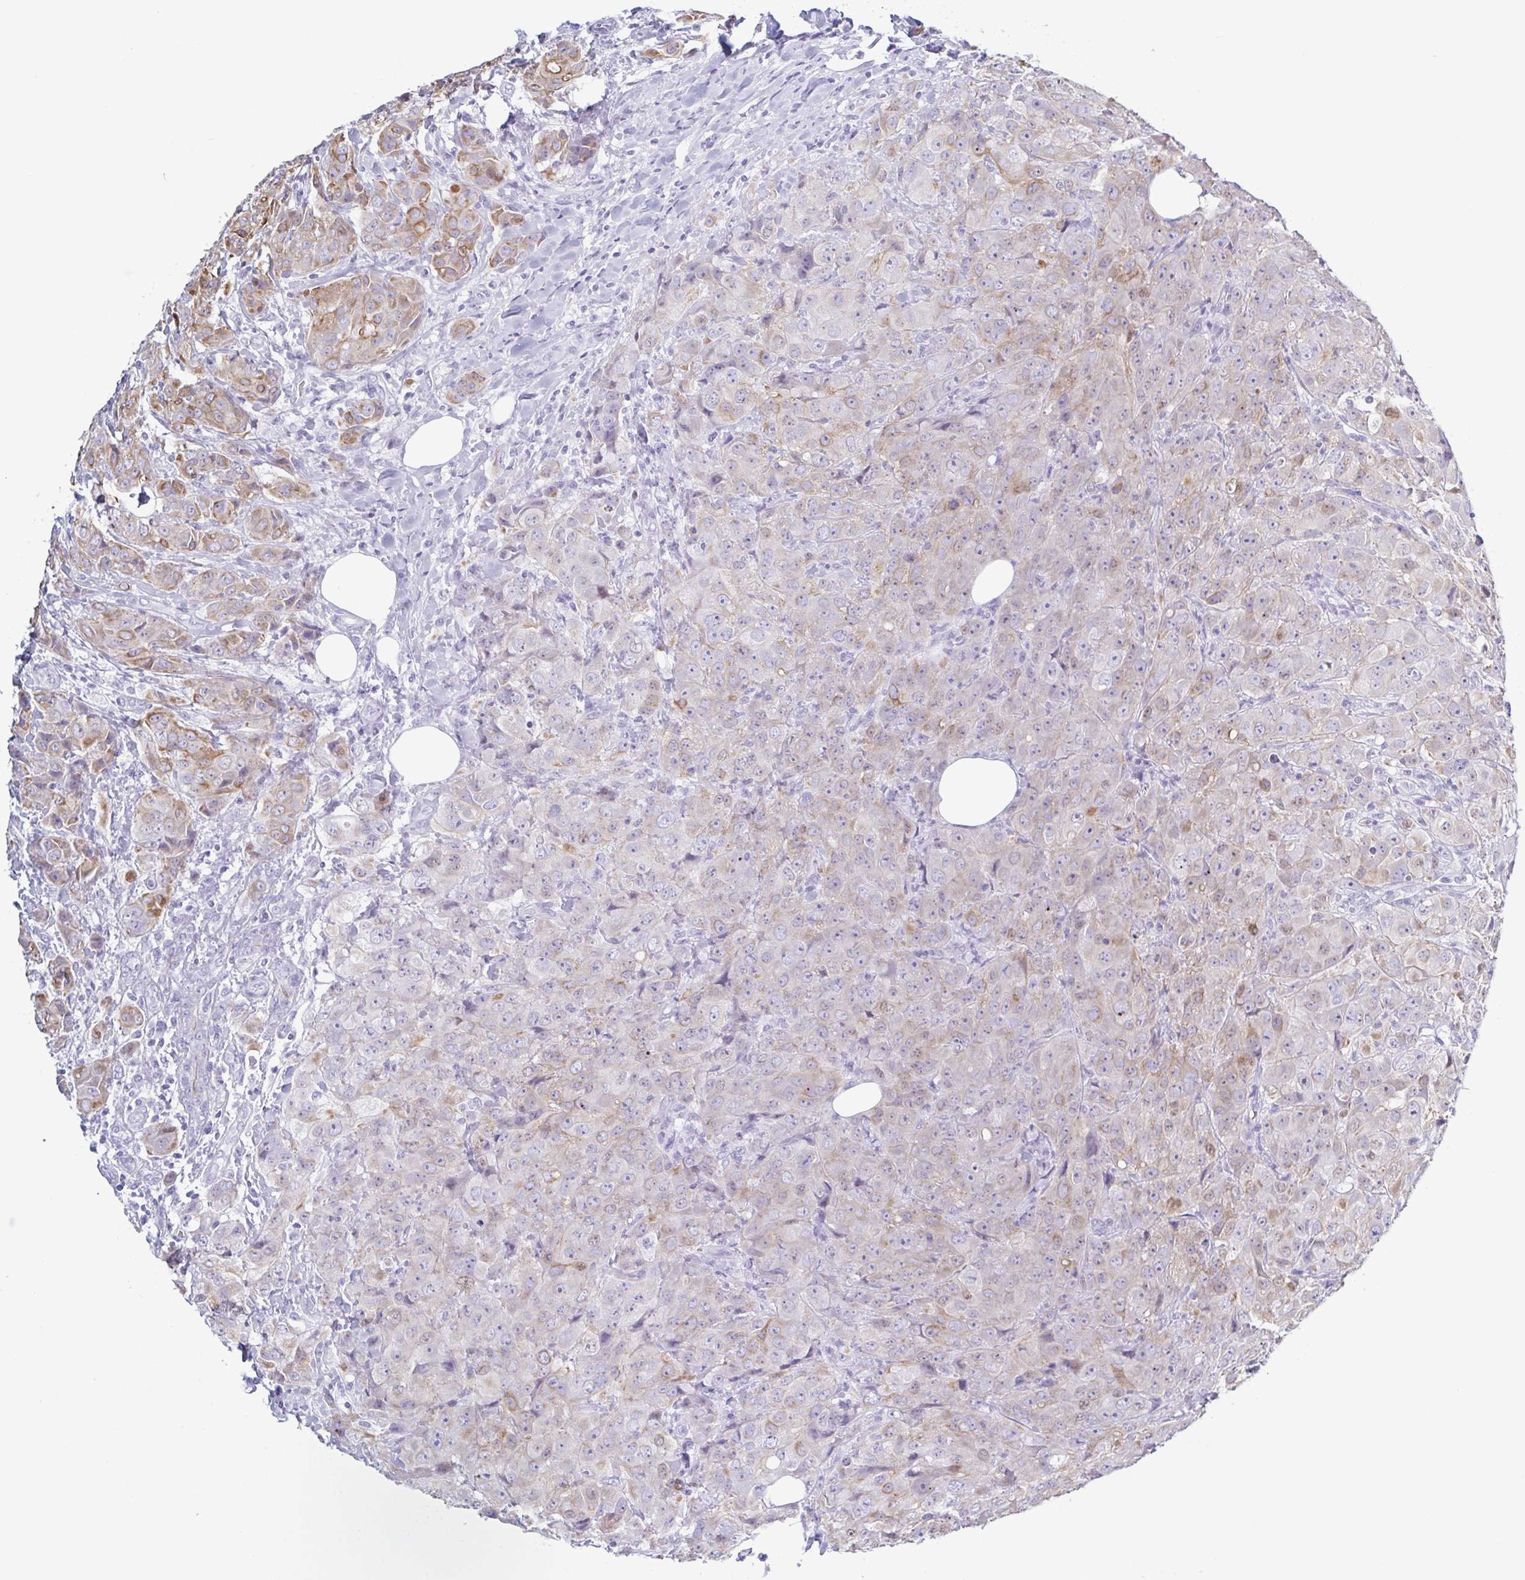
{"staining": {"intensity": "moderate", "quantity": "<25%", "location": "cytoplasmic/membranous"}, "tissue": "breast cancer", "cell_type": "Tumor cells", "image_type": "cancer", "snomed": [{"axis": "morphology", "description": "Normal tissue, NOS"}, {"axis": "morphology", "description": "Duct carcinoma"}, {"axis": "topography", "description": "Breast"}], "caption": "Immunohistochemistry image of intraductal carcinoma (breast) stained for a protein (brown), which displays low levels of moderate cytoplasmic/membranous positivity in approximately <25% of tumor cells.", "gene": "KRT10", "patient": {"sex": "female", "age": 43}}